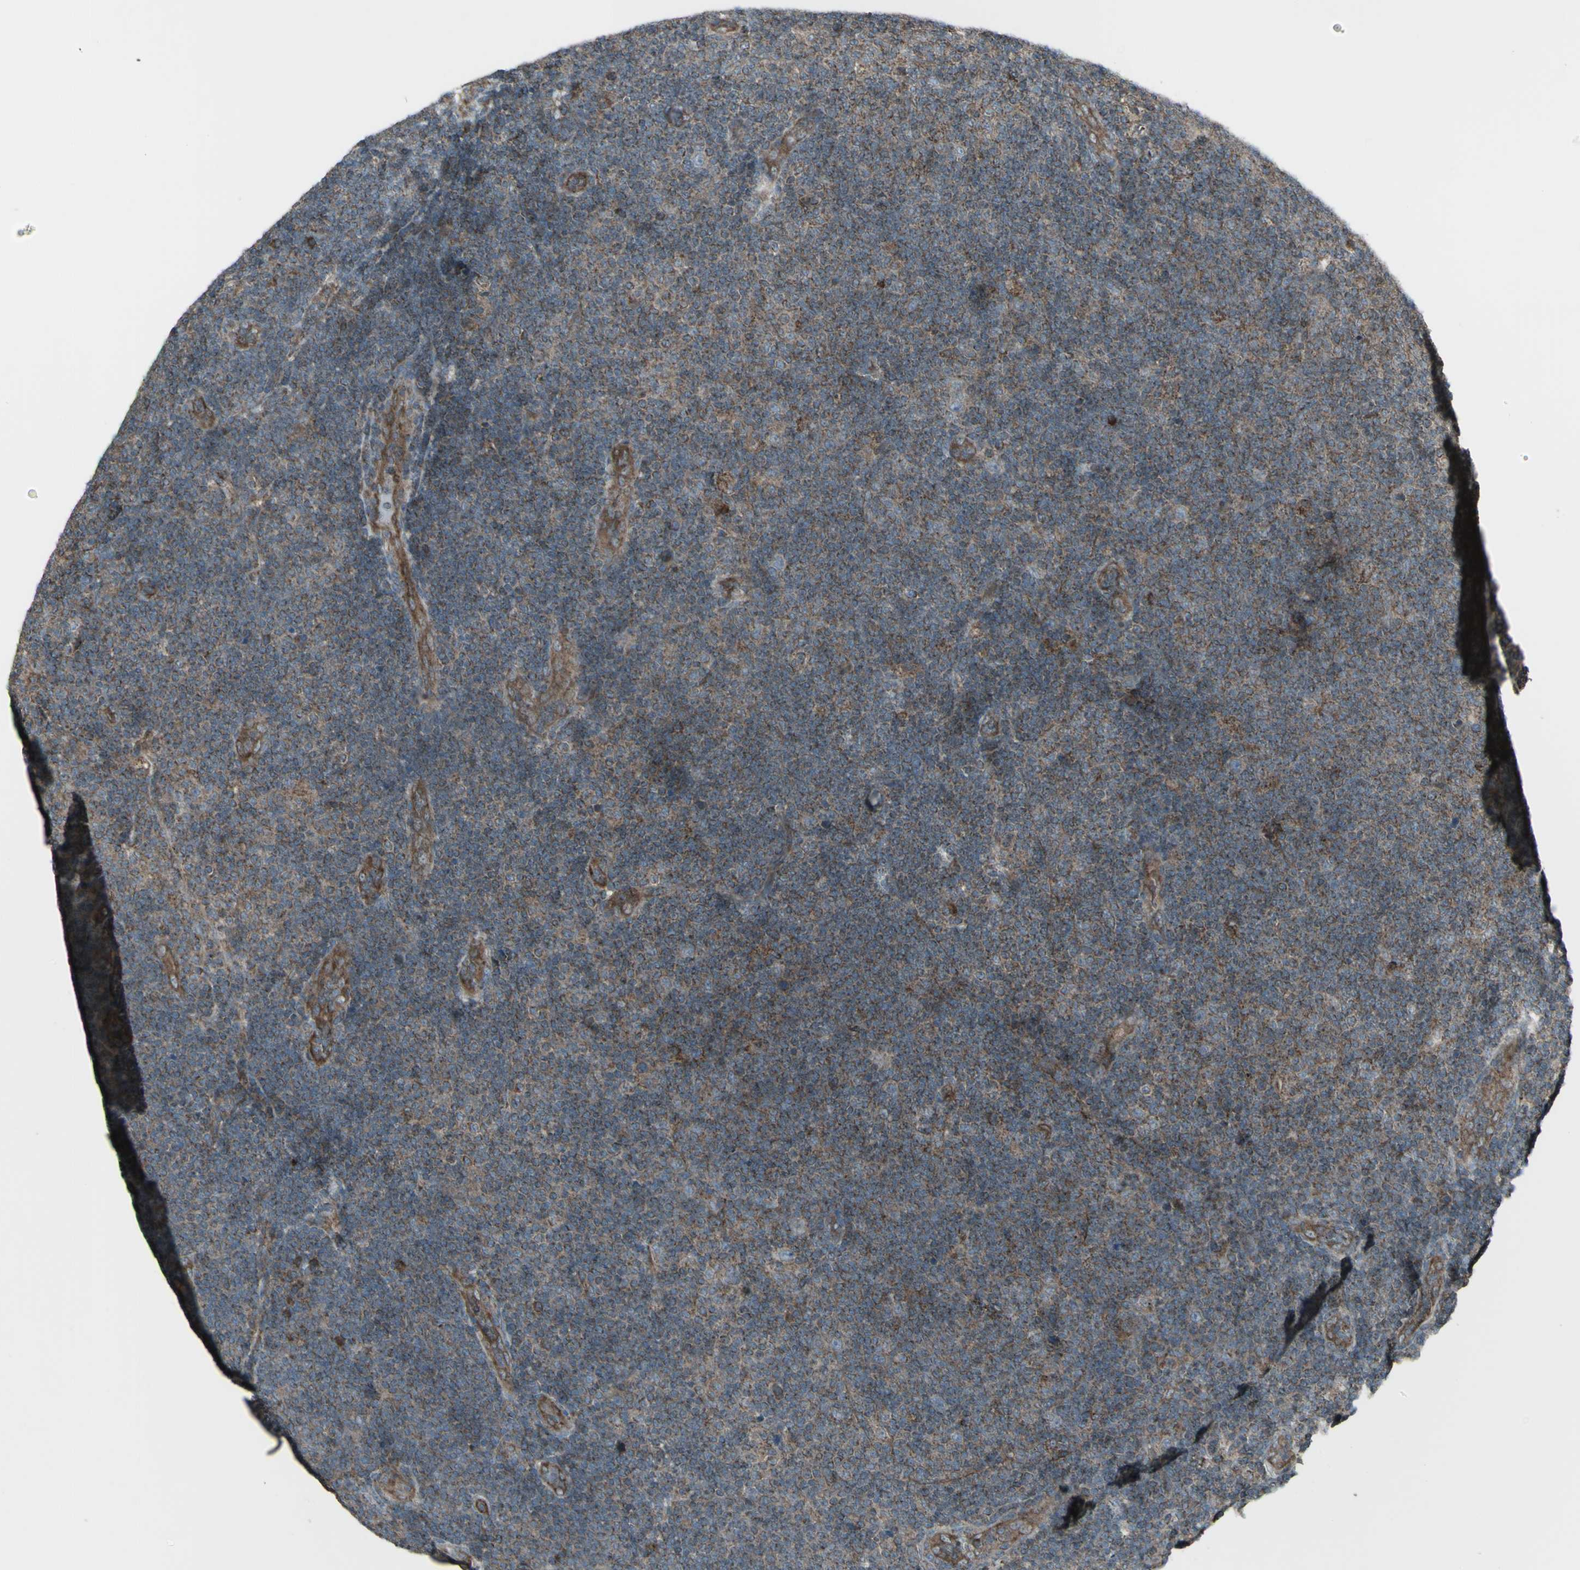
{"staining": {"intensity": "negative", "quantity": "none", "location": "none"}, "tissue": "lymphoma", "cell_type": "Tumor cells", "image_type": "cancer", "snomed": [{"axis": "morphology", "description": "Malignant lymphoma, non-Hodgkin's type, Low grade"}, {"axis": "topography", "description": "Lymph node"}], "caption": "Immunohistochemical staining of lymphoma displays no significant expression in tumor cells. (Stains: DAB (3,3'-diaminobenzidine) immunohistochemistry (IHC) with hematoxylin counter stain, Microscopy: brightfield microscopy at high magnification).", "gene": "SHC1", "patient": {"sex": "male", "age": 83}}